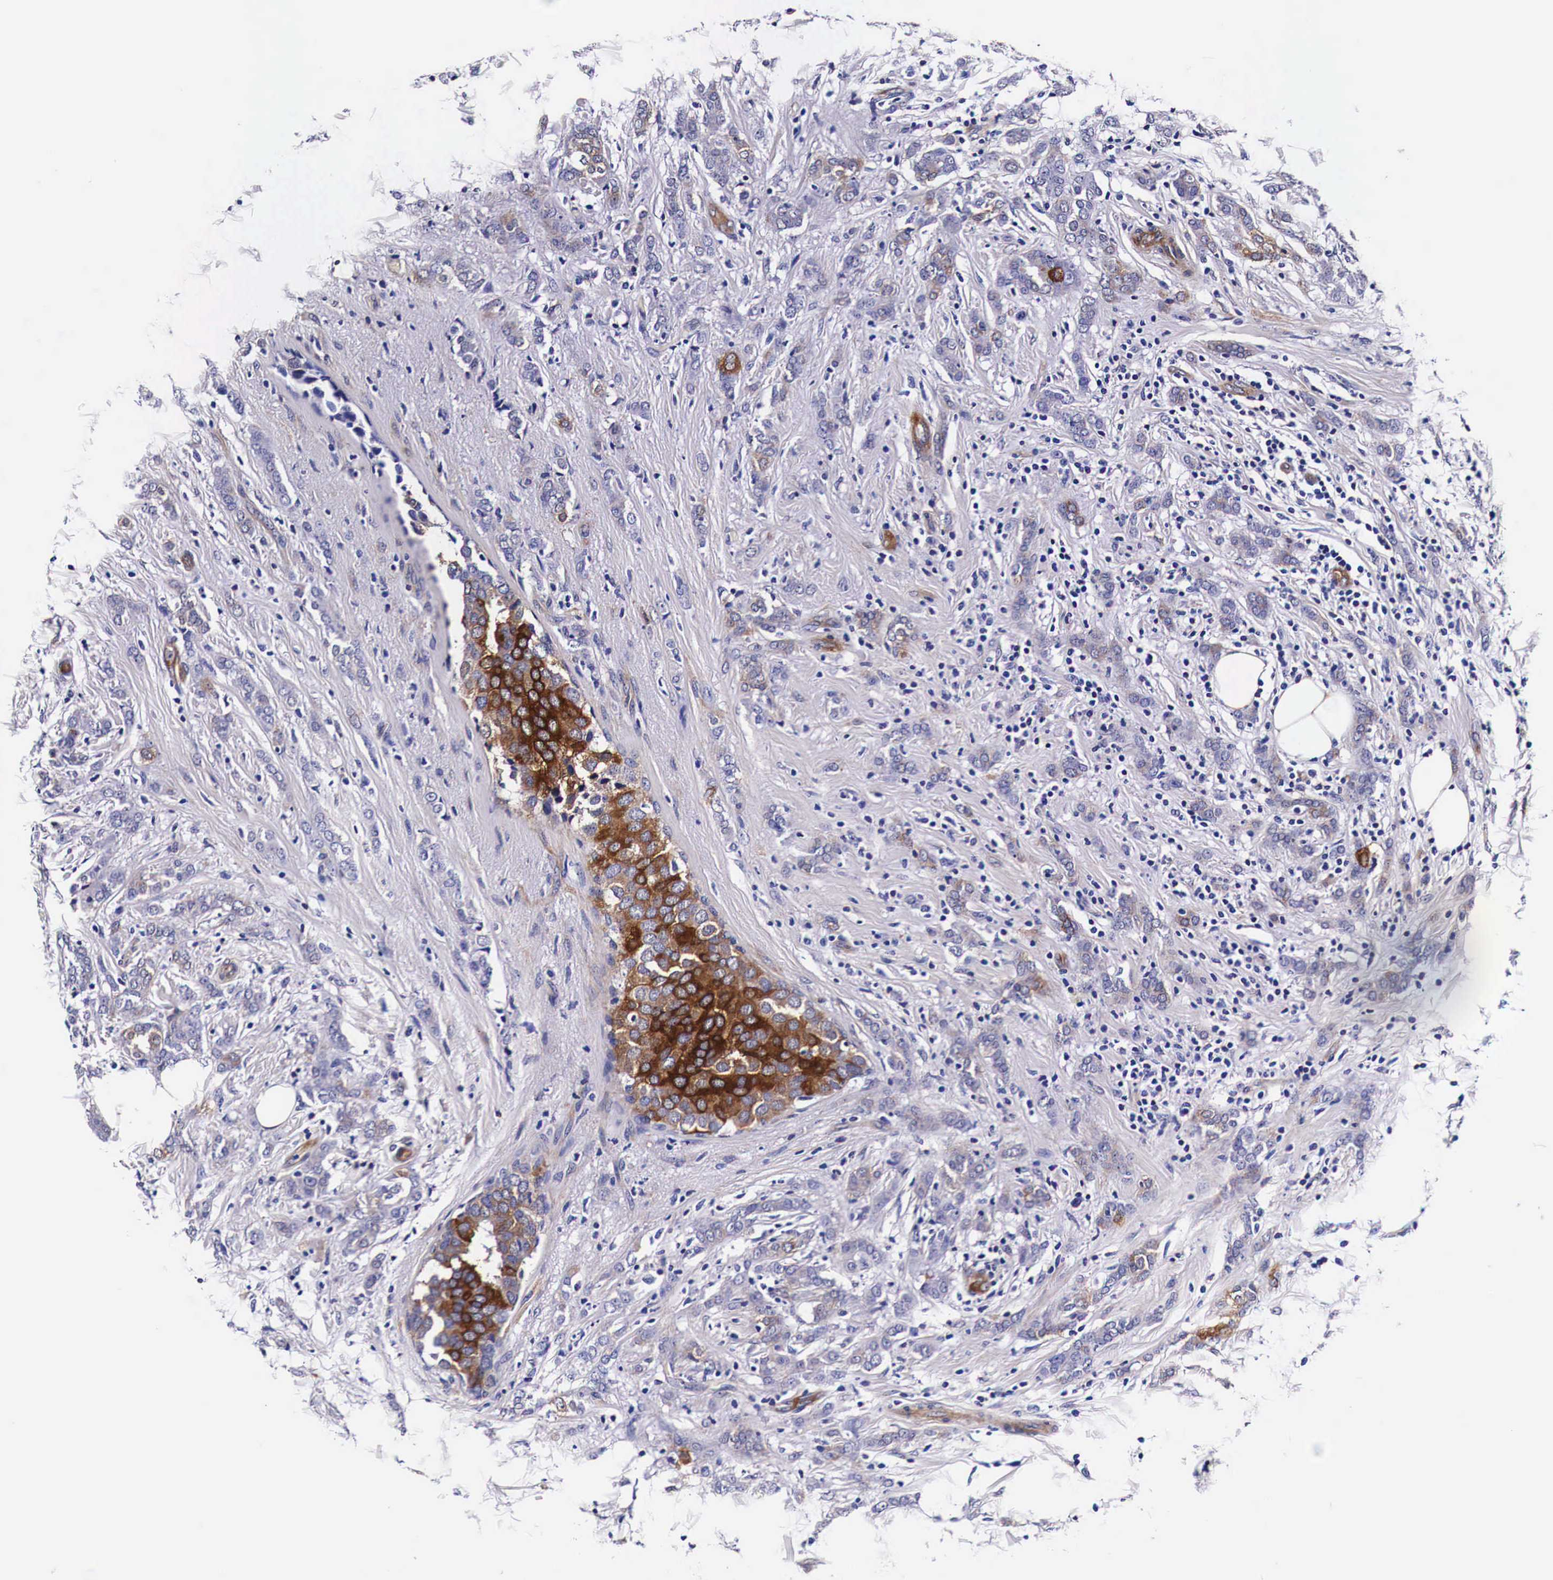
{"staining": {"intensity": "weak", "quantity": "25%-75%", "location": "cytoplasmic/membranous"}, "tissue": "breast cancer", "cell_type": "Tumor cells", "image_type": "cancer", "snomed": [{"axis": "morphology", "description": "Duct carcinoma"}, {"axis": "topography", "description": "Breast"}], "caption": "A high-resolution histopathology image shows immunohistochemistry staining of breast infiltrating ductal carcinoma, which demonstrates weak cytoplasmic/membranous expression in approximately 25%-75% of tumor cells.", "gene": "HSPB1", "patient": {"sex": "female", "age": 53}}